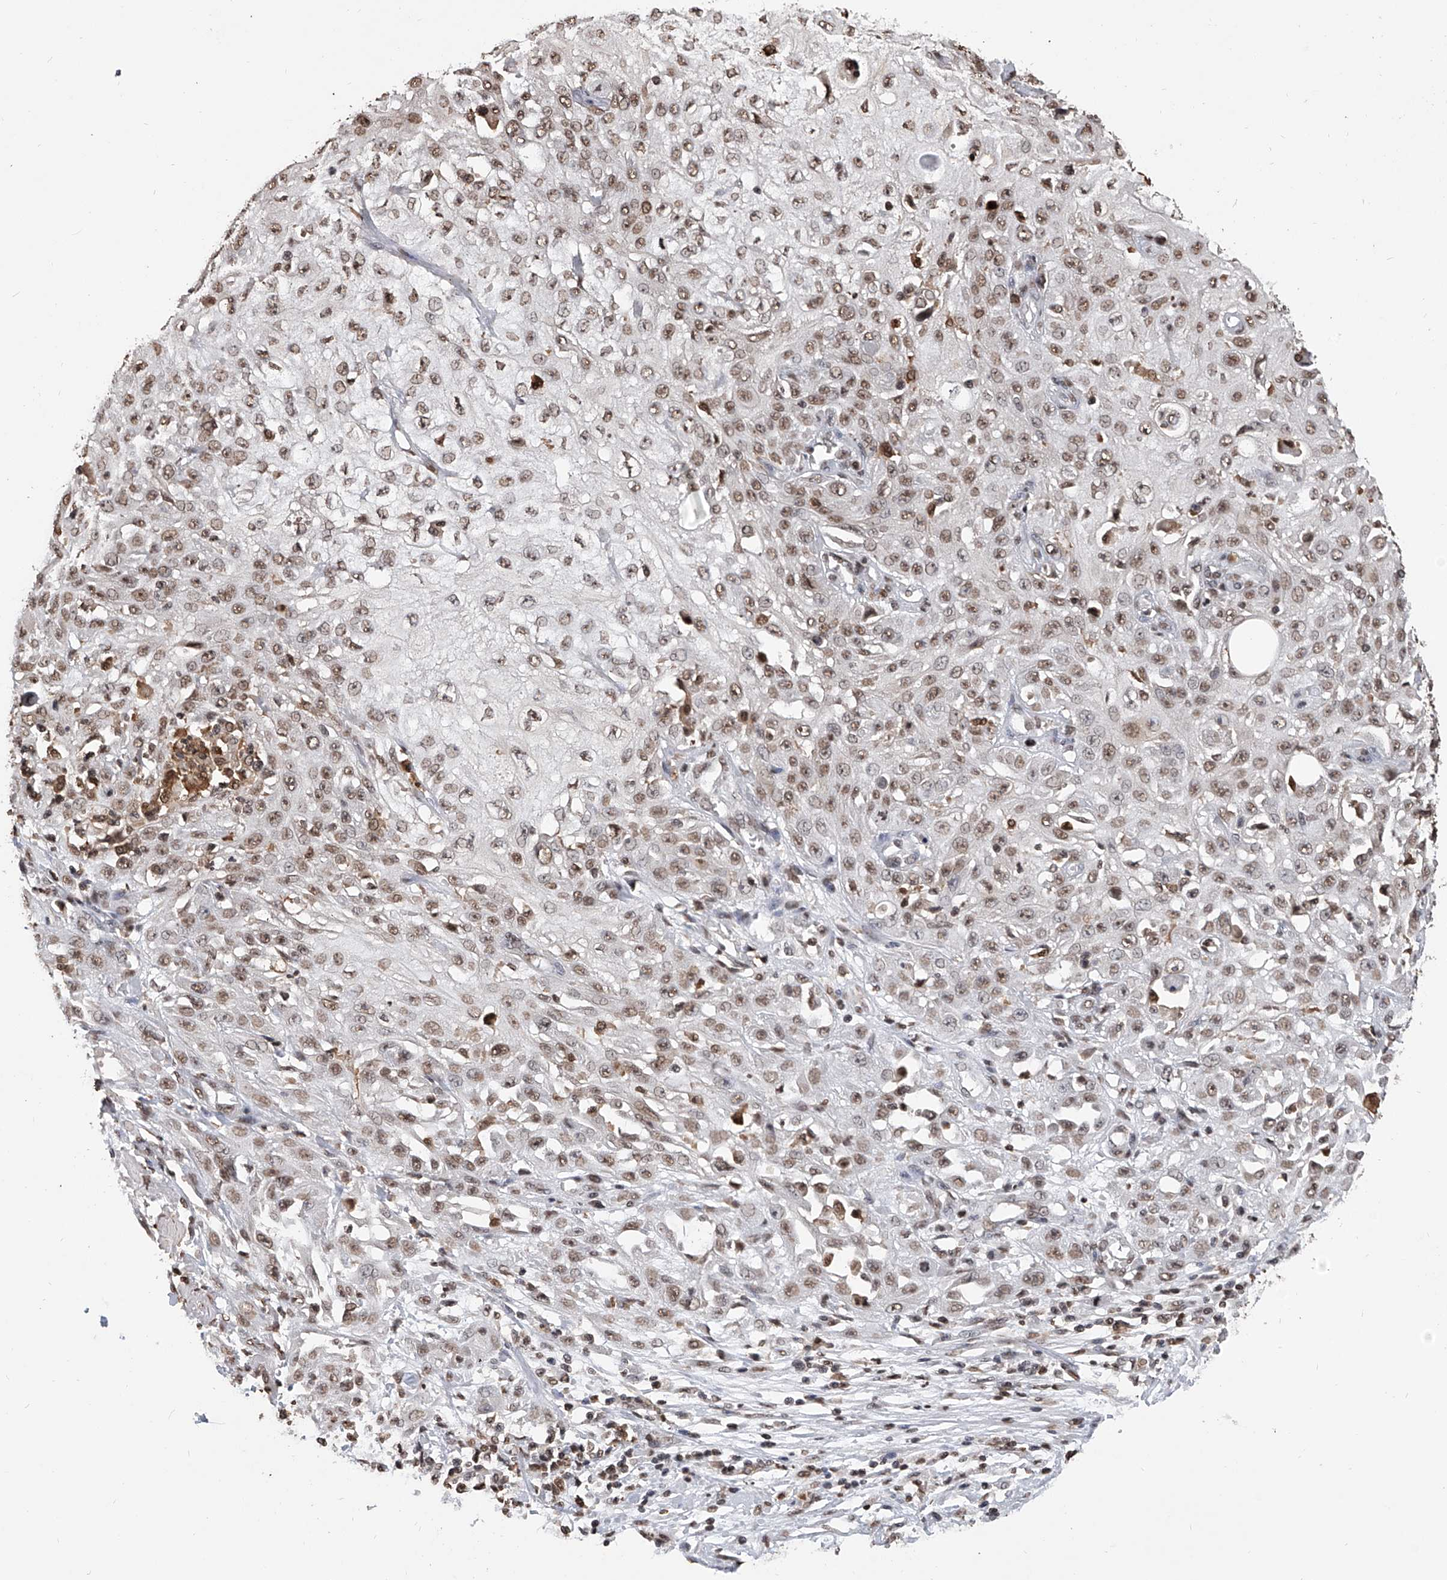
{"staining": {"intensity": "moderate", "quantity": ">75%", "location": "nuclear"}, "tissue": "skin cancer", "cell_type": "Tumor cells", "image_type": "cancer", "snomed": [{"axis": "morphology", "description": "Squamous cell carcinoma, NOS"}, {"axis": "morphology", "description": "Squamous cell carcinoma, metastatic, NOS"}, {"axis": "topography", "description": "Skin"}, {"axis": "topography", "description": "Lymph node"}], "caption": "The immunohistochemical stain labels moderate nuclear expression in tumor cells of skin cancer tissue.", "gene": "CFAP410", "patient": {"sex": "male", "age": 75}}